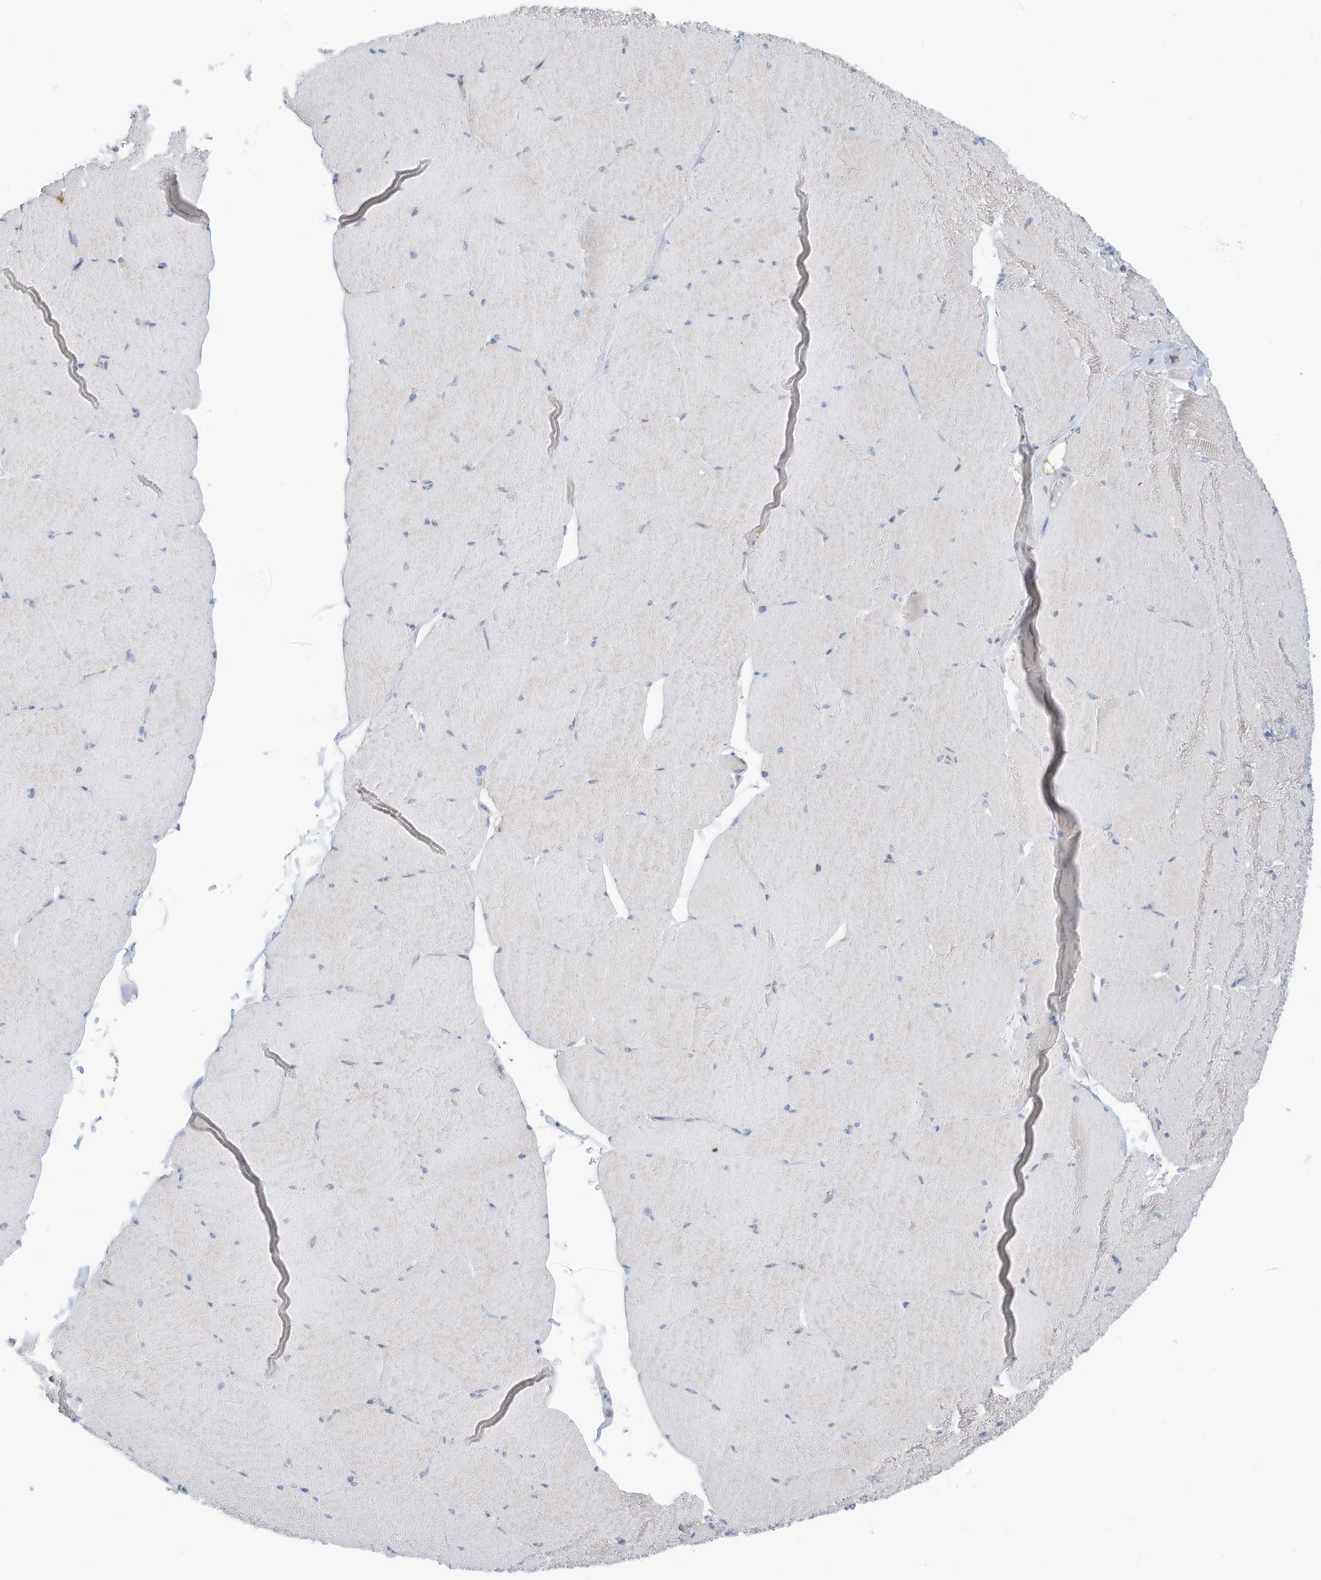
{"staining": {"intensity": "negative", "quantity": "none", "location": "none"}, "tissue": "skeletal muscle", "cell_type": "Myocytes", "image_type": "normal", "snomed": [{"axis": "morphology", "description": "Normal tissue, NOS"}, {"axis": "topography", "description": "Skeletal muscle"}, {"axis": "topography", "description": "Head-Neck"}], "caption": "Immunohistochemical staining of unremarkable human skeletal muscle reveals no significant positivity in myocytes. Brightfield microscopy of immunohistochemistry (IHC) stained with DAB (brown) and hematoxylin (blue), captured at high magnification.", "gene": "SLC1A5", "patient": {"sex": "male", "age": 66}}